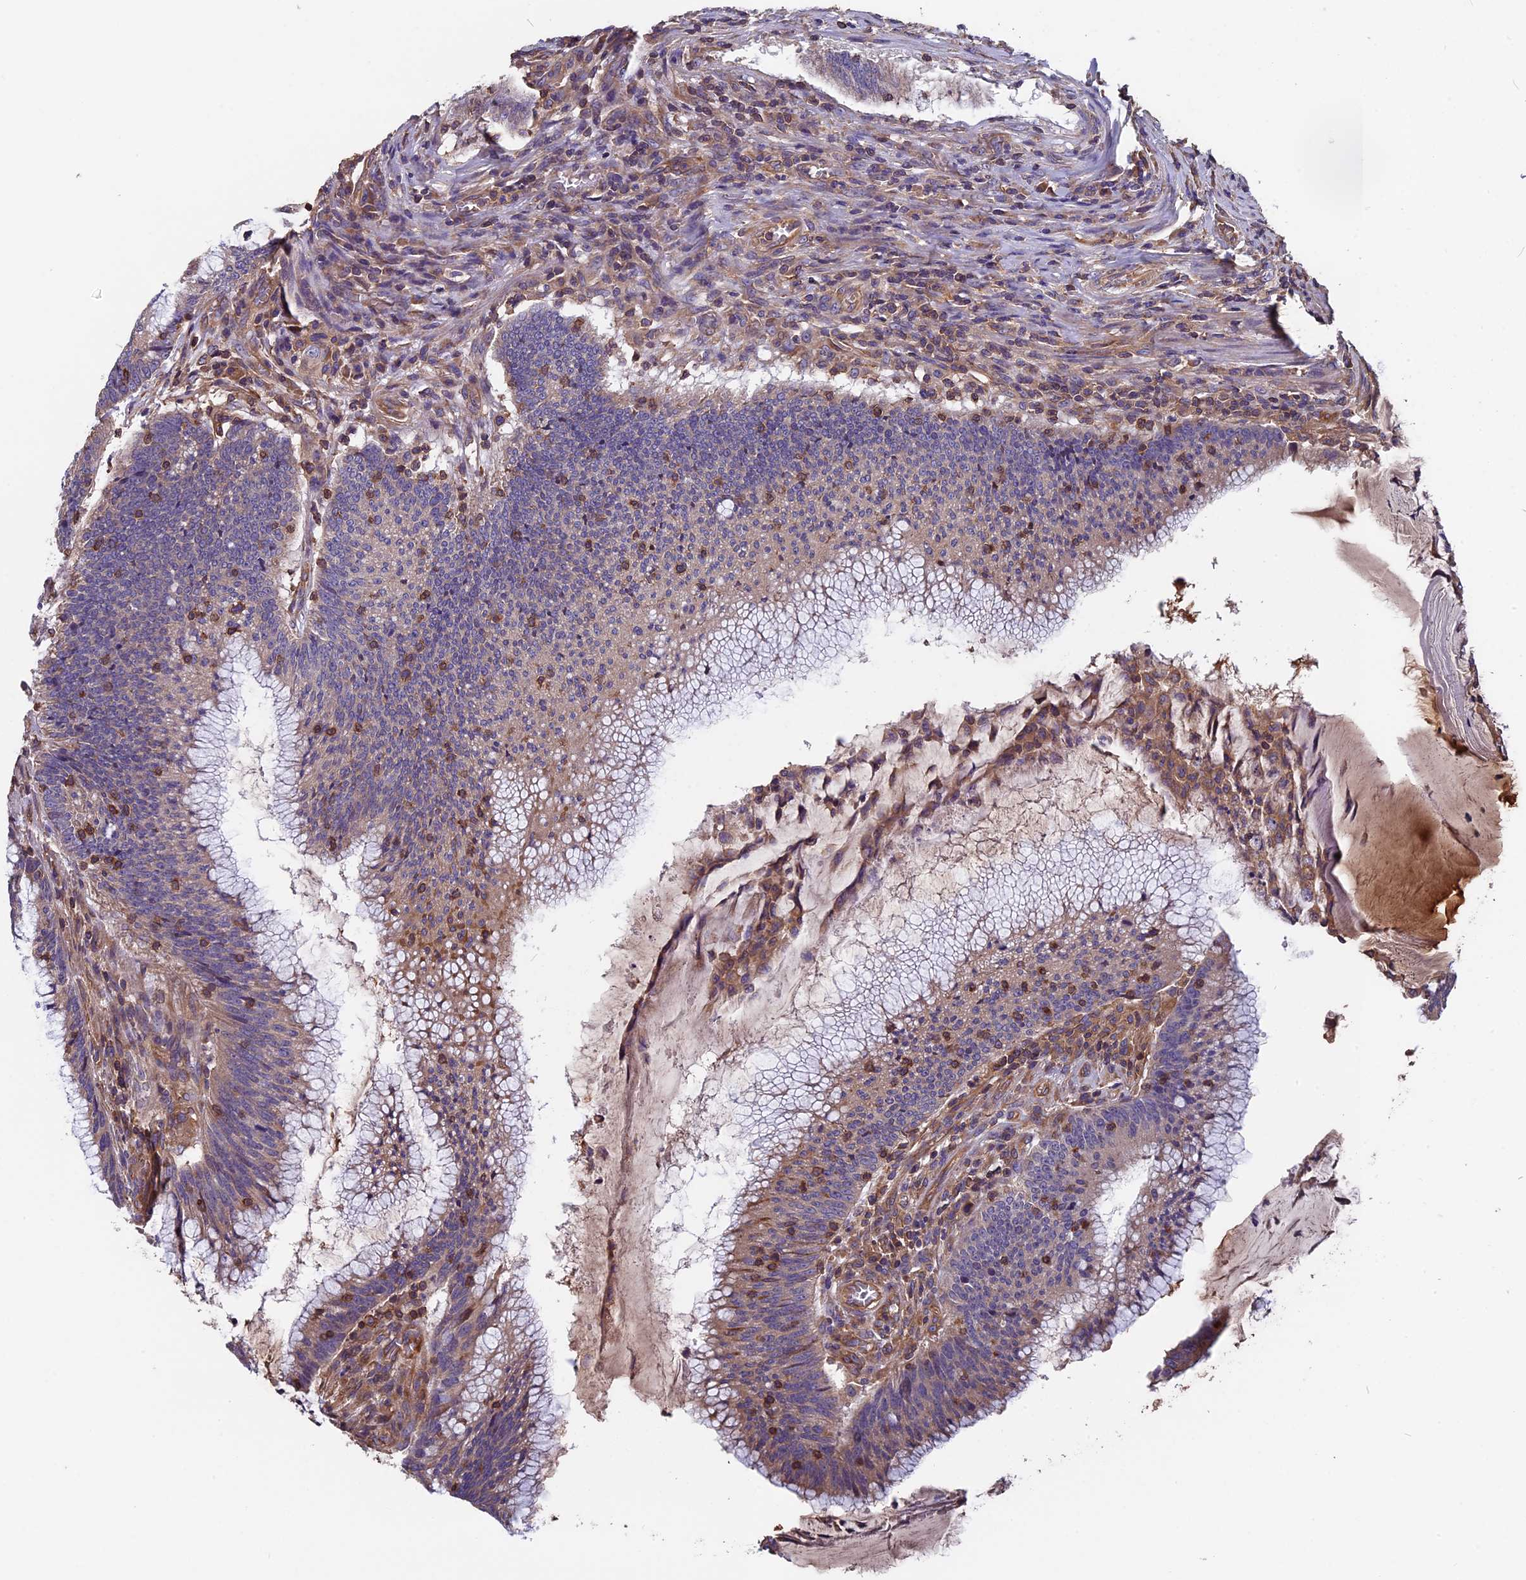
{"staining": {"intensity": "weak", "quantity": "25%-75%", "location": "cytoplasmic/membranous"}, "tissue": "colorectal cancer", "cell_type": "Tumor cells", "image_type": "cancer", "snomed": [{"axis": "morphology", "description": "Adenocarcinoma, NOS"}, {"axis": "topography", "description": "Rectum"}], "caption": "Colorectal cancer stained for a protein reveals weak cytoplasmic/membranous positivity in tumor cells.", "gene": "CCDC153", "patient": {"sex": "female", "age": 77}}